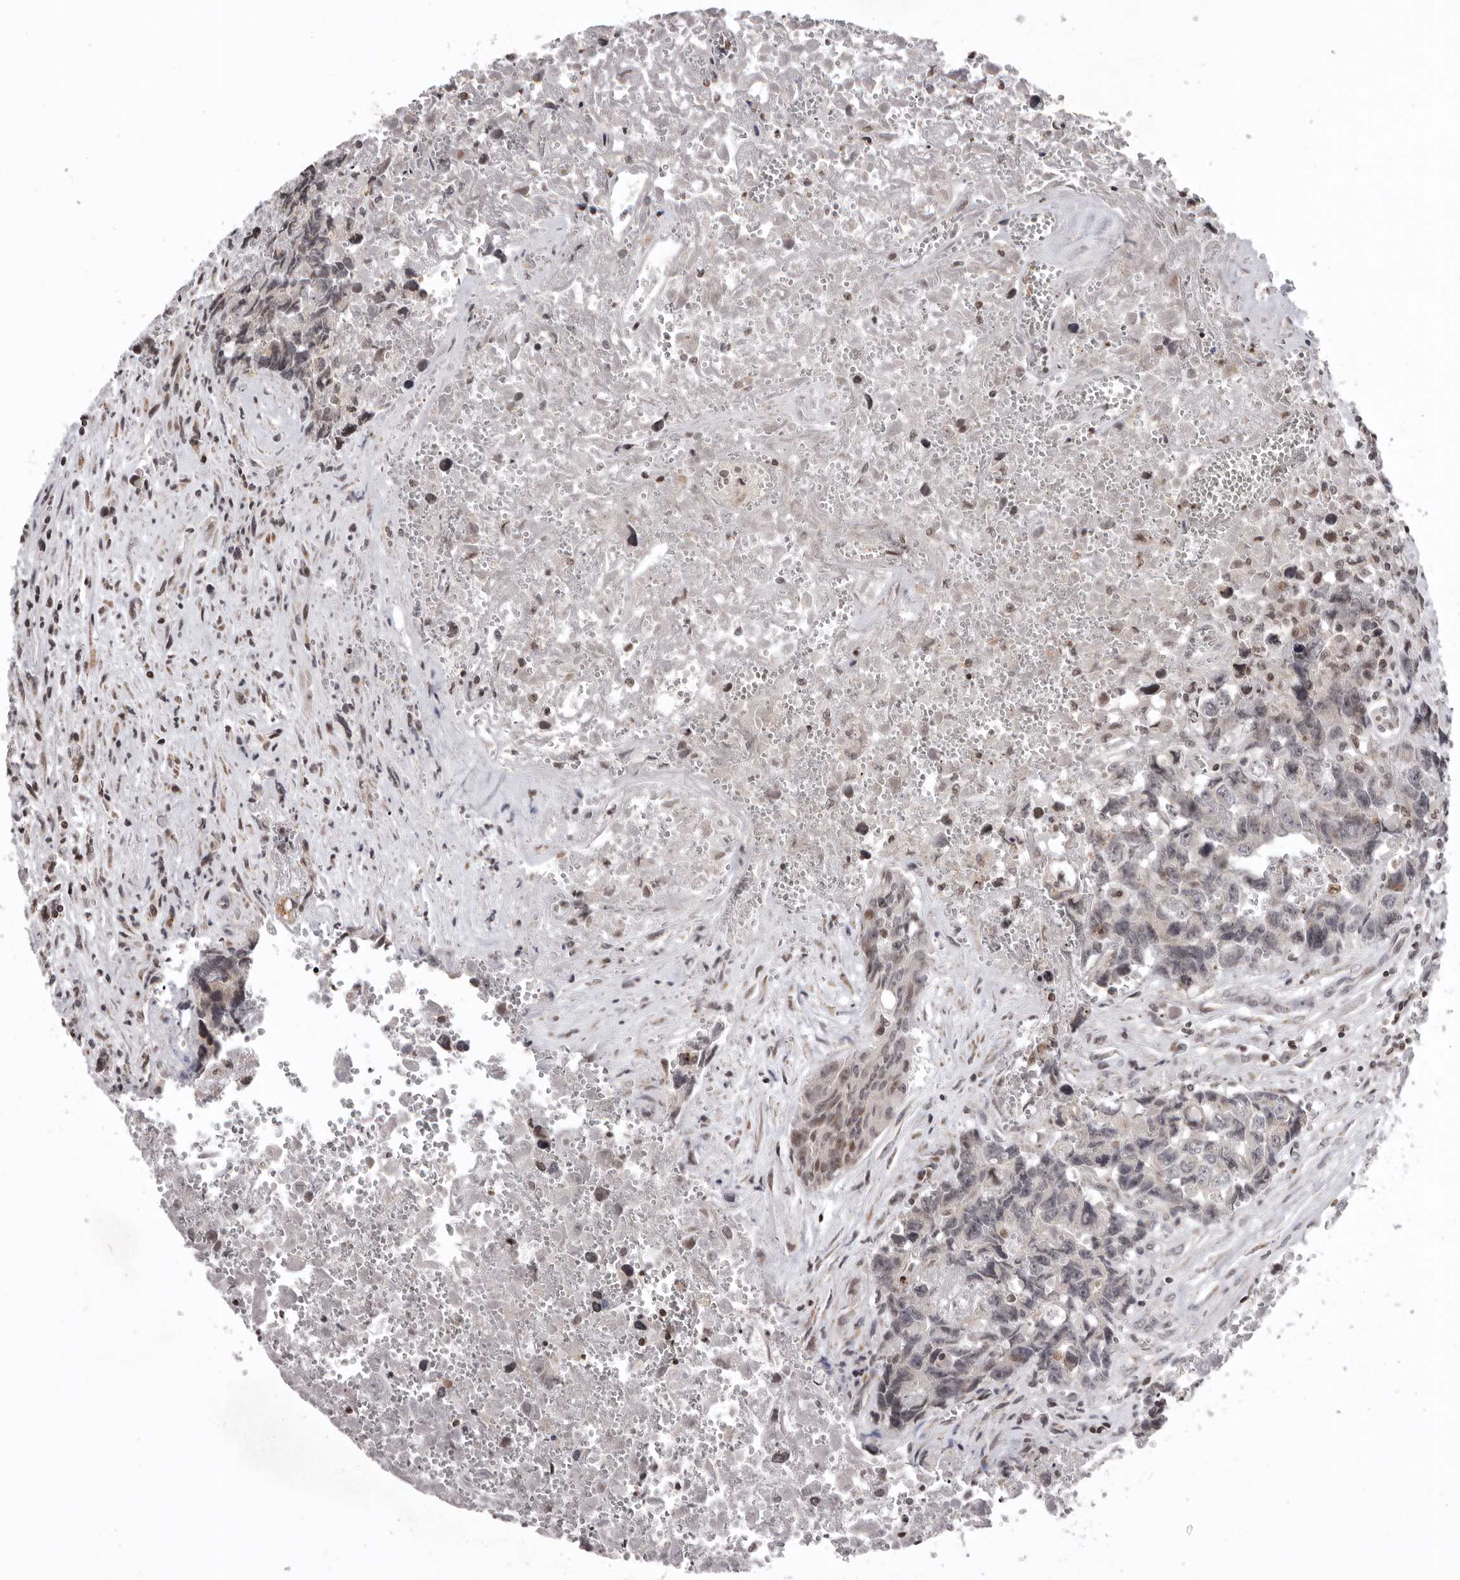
{"staining": {"intensity": "negative", "quantity": "none", "location": "none"}, "tissue": "testis cancer", "cell_type": "Tumor cells", "image_type": "cancer", "snomed": [{"axis": "morphology", "description": "Carcinoma, Embryonal, NOS"}, {"axis": "topography", "description": "Testis"}], "caption": "Immunohistochemistry of human testis embryonal carcinoma reveals no positivity in tumor cells. Nuclei are stained in blue.", "gene": "AZIN1", "patient": {"sex": "male", "age": 31}}